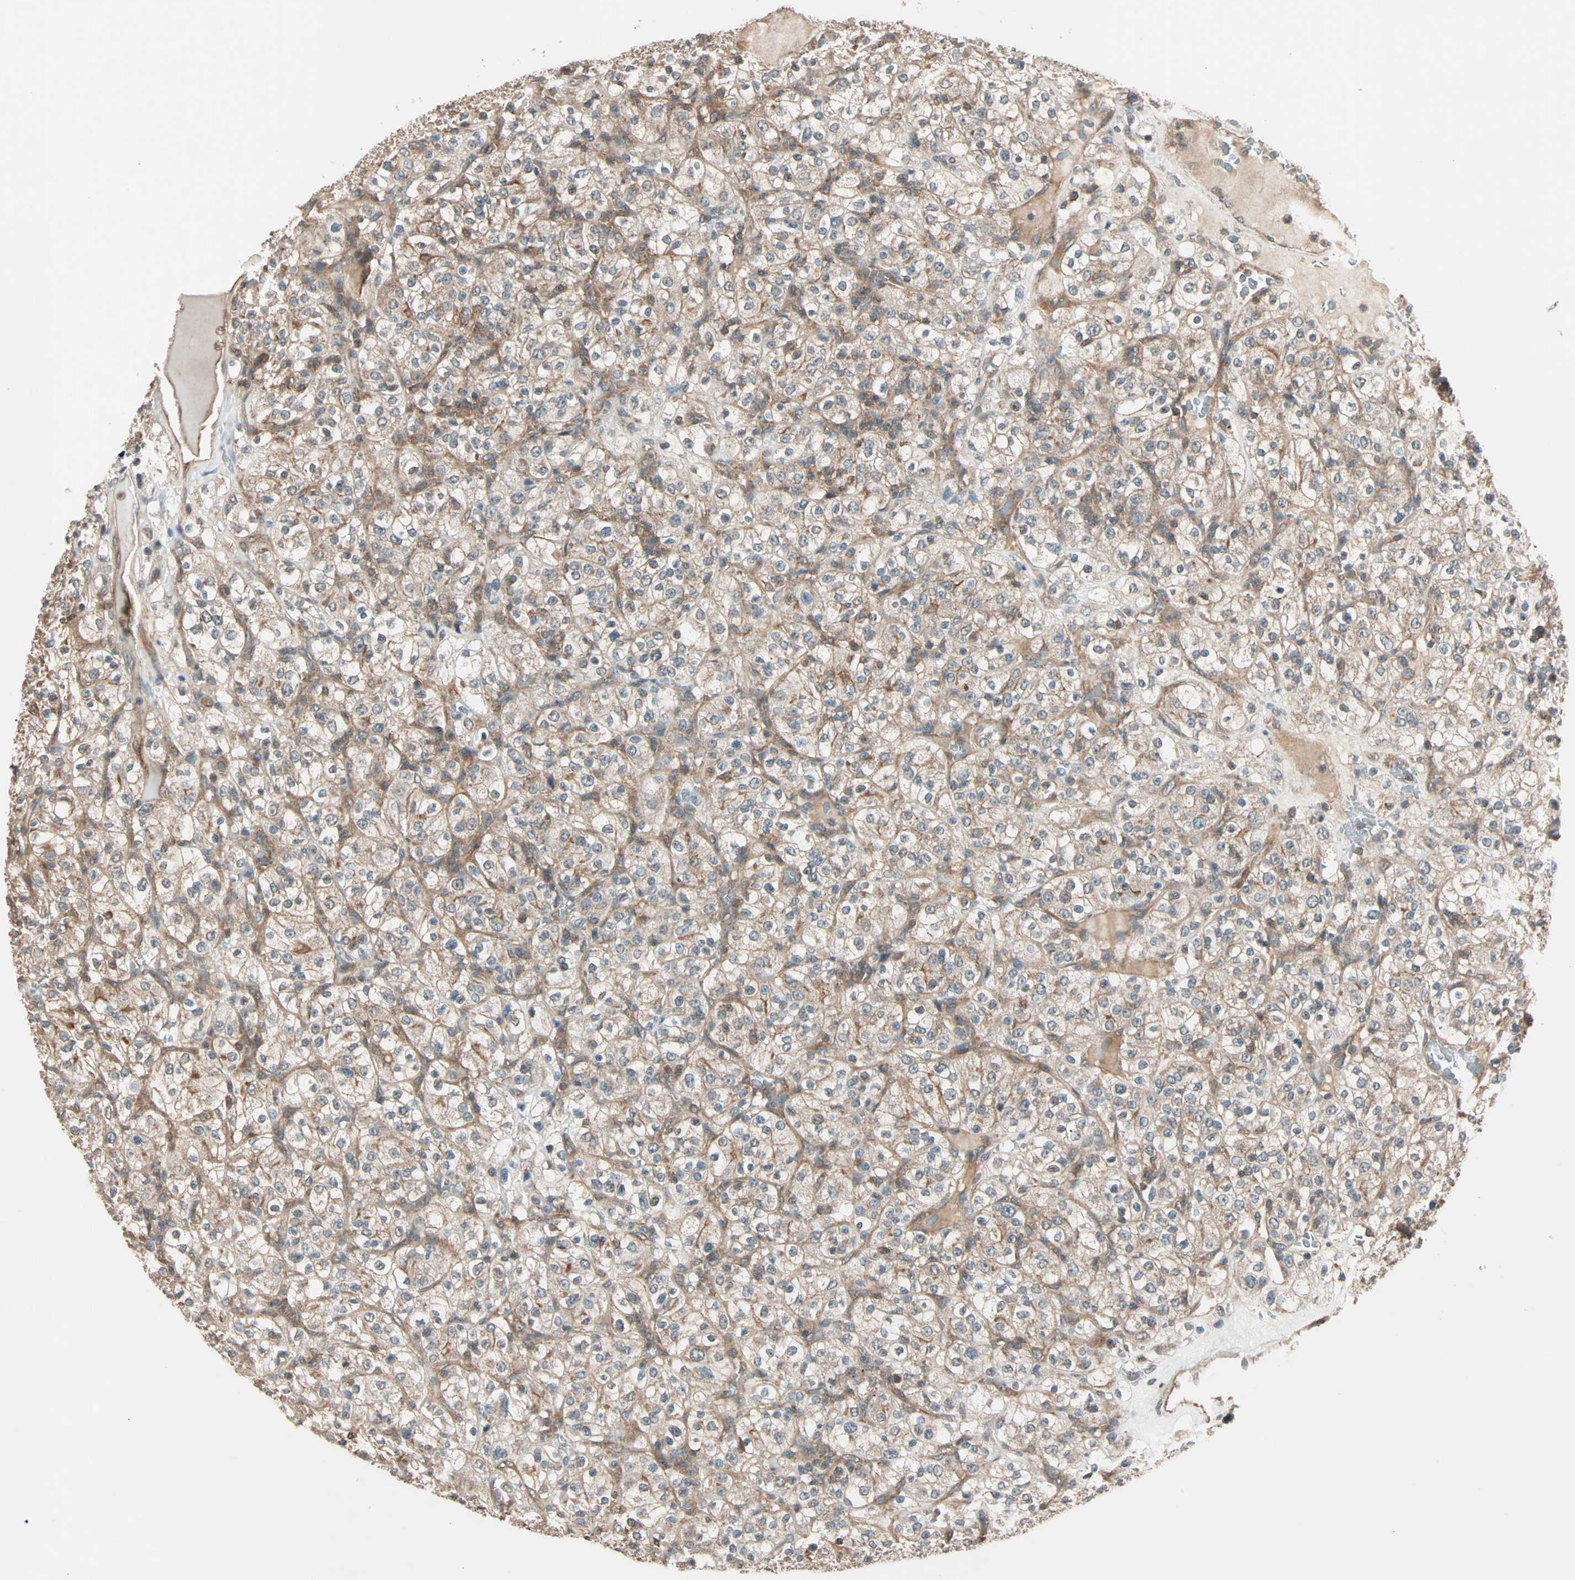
{"staining": {"intensity": "weak", "quantity": ">75%", "location": "cytoplasmic/membranous"}, "tissue": "renal cancer", "cell_type": "Tumor cells", "image_type": "cancer", "snomed": [{"axis": "morphology", "description": "Normal tissue, NOS"}, {"axis": "morphology", "description": "Adenocarcinoma, NOS"}, {"axis": "topography", "description": "Kidney"}], "caption": "Protein staining by immunohistochemistry exhibits weak cytoplasmic/membranous positivity in about >75% of tumor cells in renal cancer. The staining was performed using DAB (3,3'-diaminobenzidine), with brown indicating positive protein expression. Nuclei are stained blue with hematoxylin.", "gene": "MAP3K21", "patient": {"sex": "female", "age": 72}}